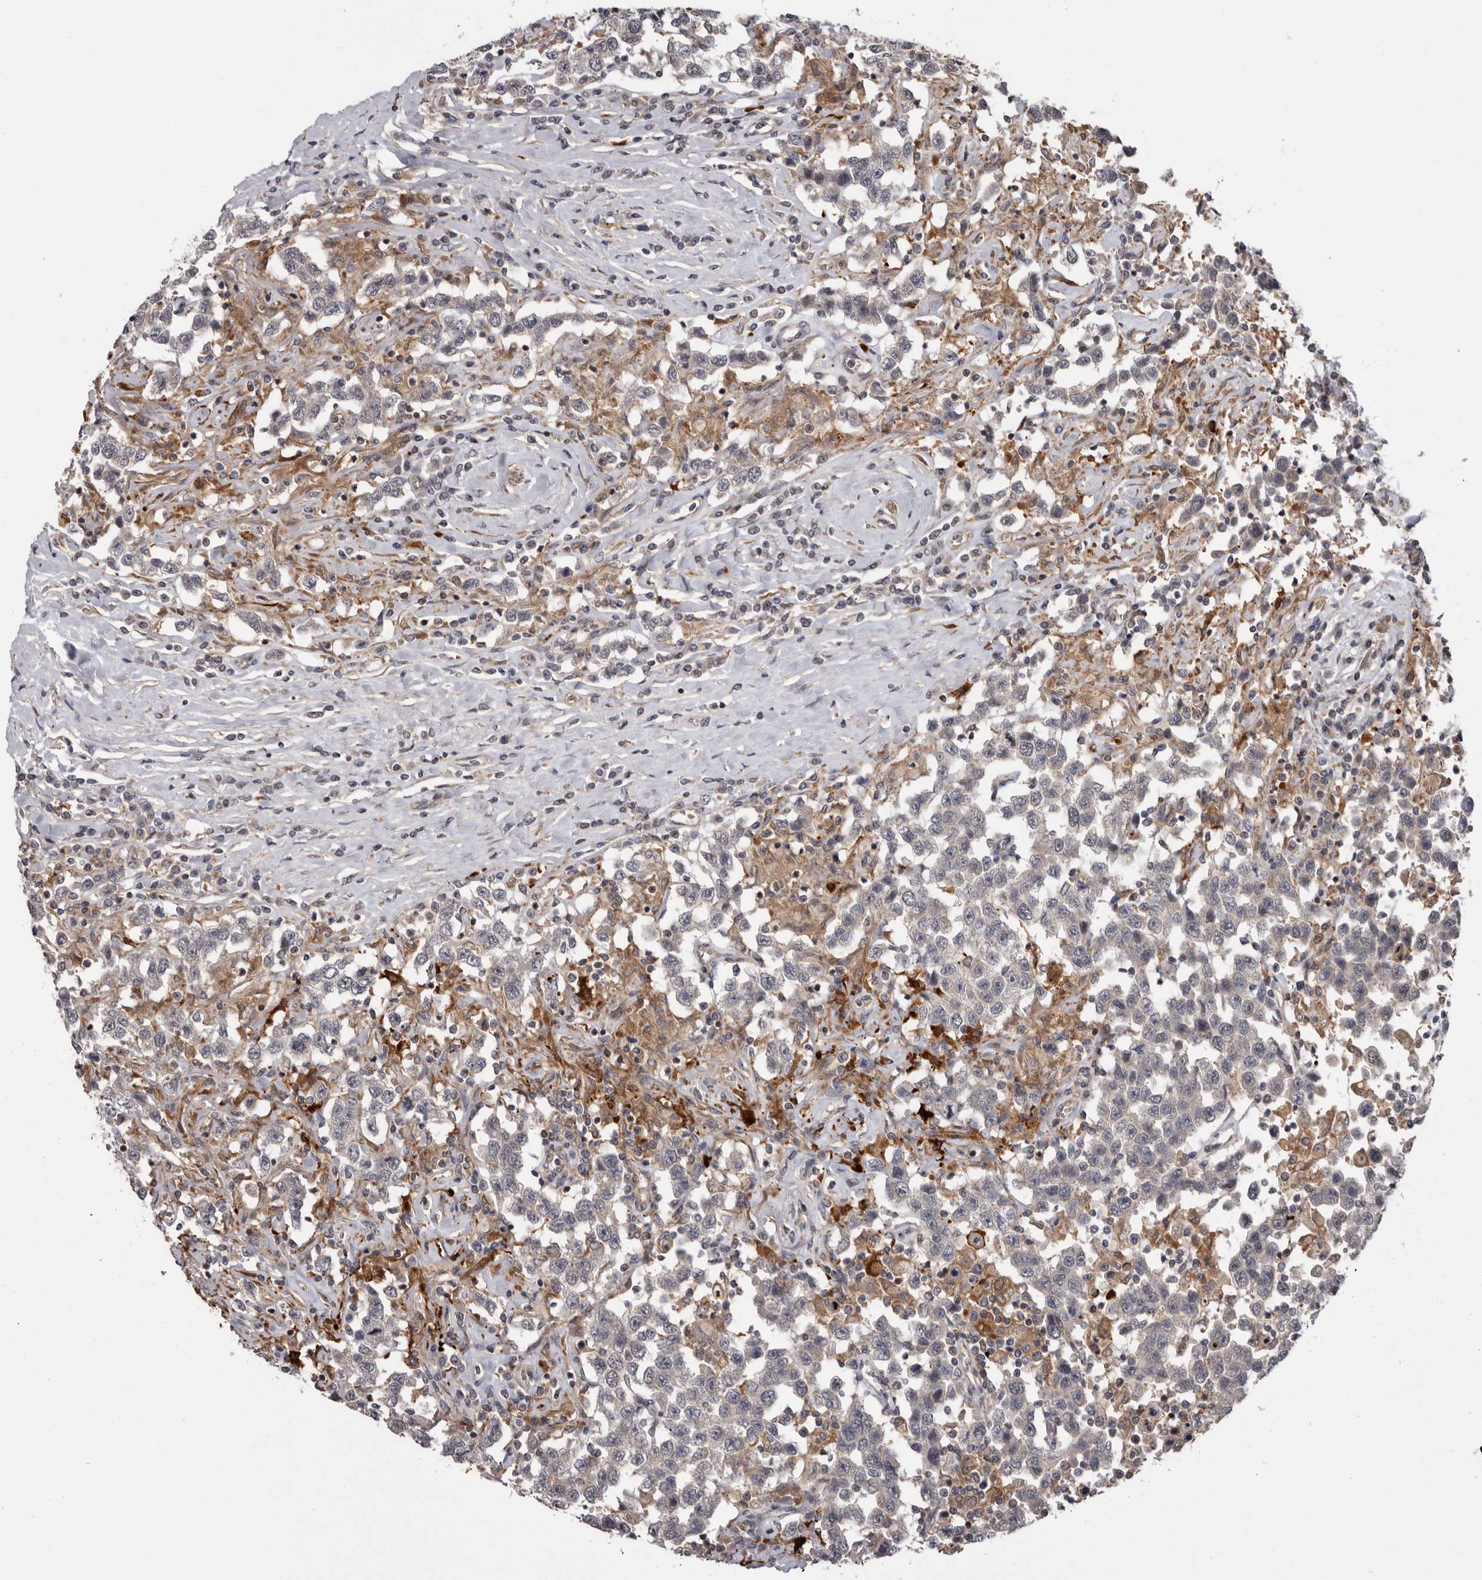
{"staining": {"intensity": "negative", "quantity": "none", "location": "none"}, "tissue": "testis cancer", "cell_type": "Tumor cells", "image_type": "cancer", "snomed": [{"axis": "morphology", "description": "Seminoma, NOS"}, {"axis": "topography", "description": "Testis"}], "caption": "Human testis cancer (seminoma) stained for a protein using immunohistochemistry (IHC) shows no expression in tumor cells.", "gene": "FGFR4", "patient": {"sex": "male", "age": 41}}